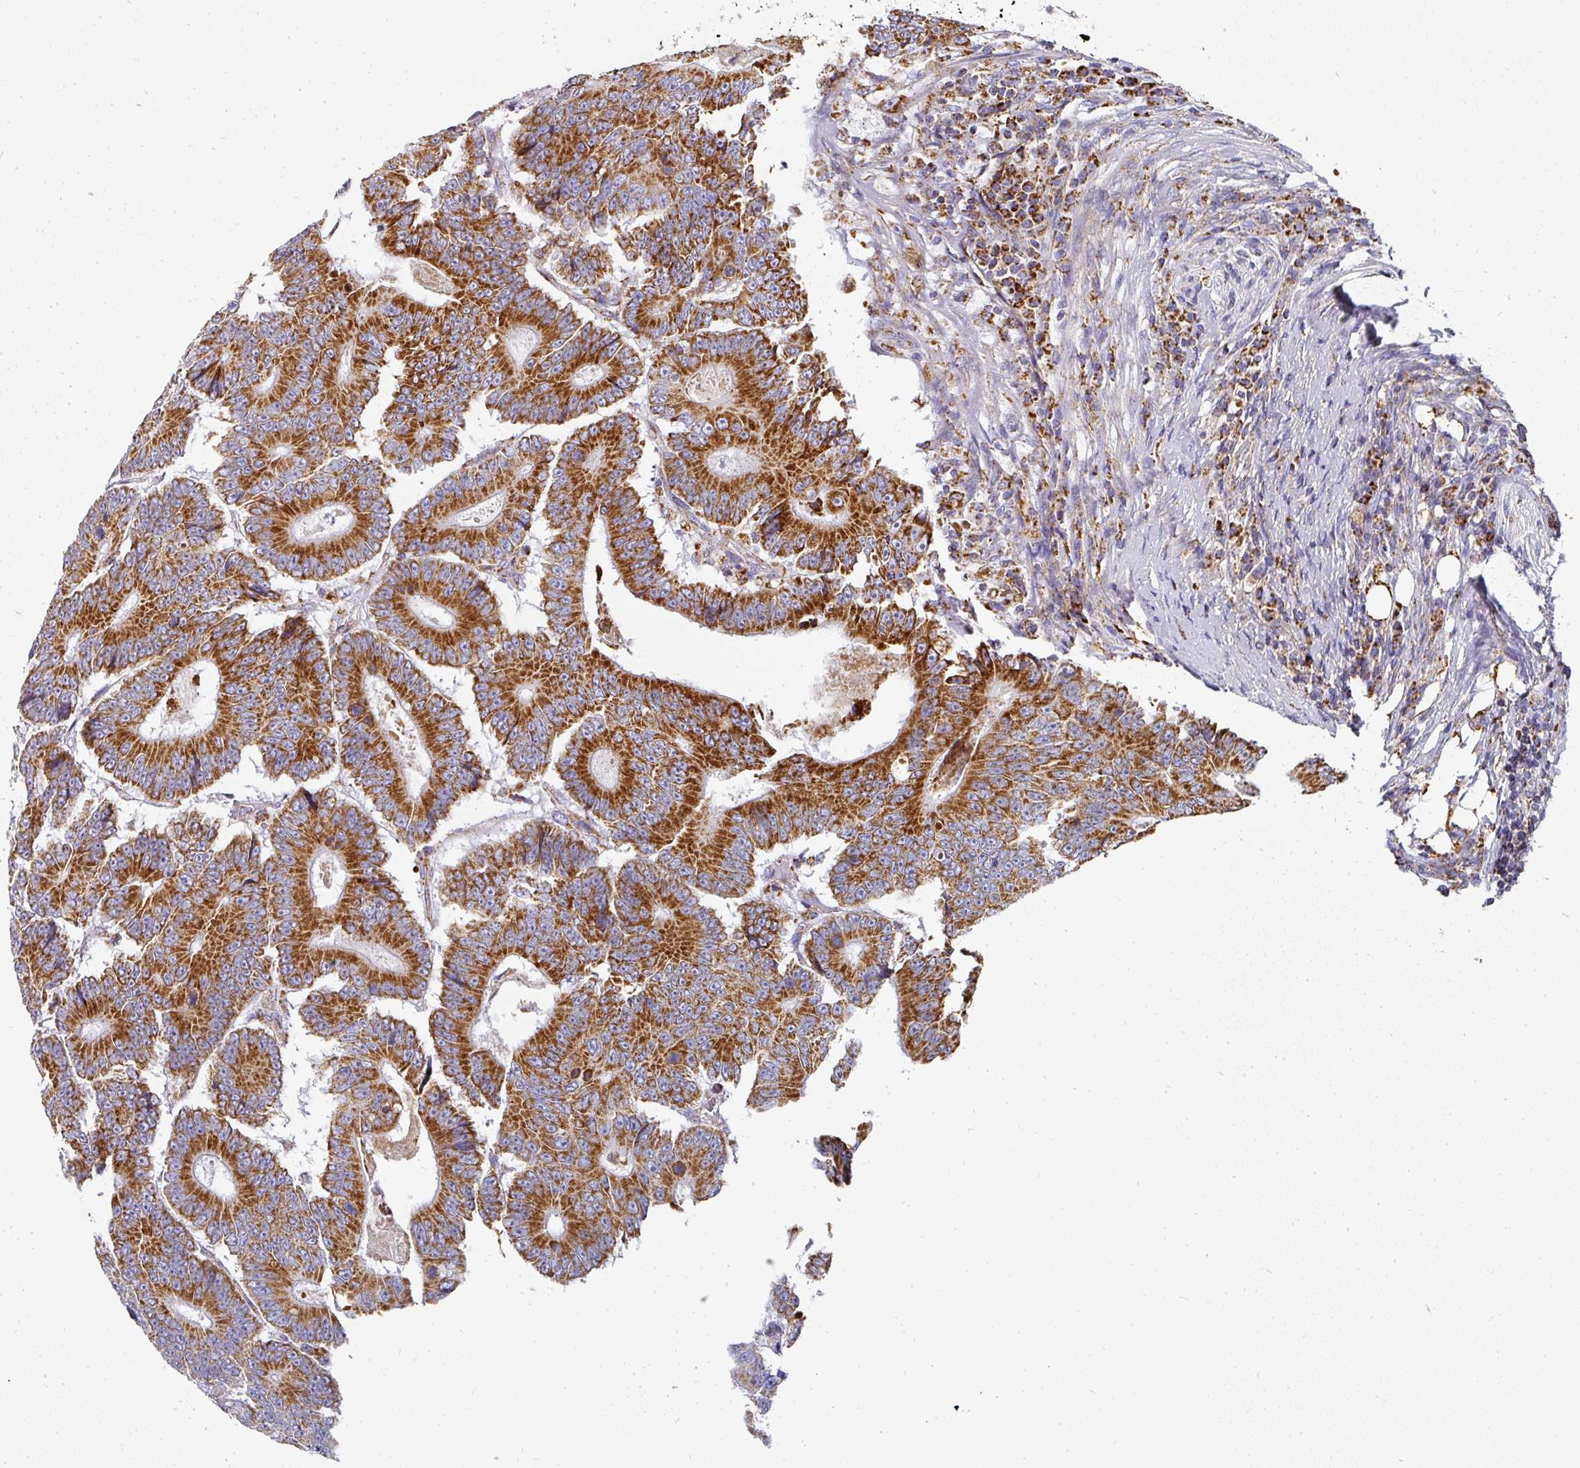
{"staining": {"intensity": "strong", "quantity": ">75%", "location": "cytoplasmic/membranous"}, "tissue": "colorectal cancer", "cell_type": "Tumor cells", "image_type": "cancer", "snomed": [{"axis": "morphology", "description": "Adenocarcinoma, NOS"}, {"axis": "topography", "description": "Colon"}], "caption": "Colorectal adenocarcinoma stained for a protein reveals strong cytoplasmic/membranous positivity in tumor cells. (Stains: DAB (3,3'-diaminobenzidine) in brown, nuclei in blue, Microscopy: brightfield microscopy at high magnification).", "gene": "UQCRFS1", "patient": {"sex": "male", "age": 83}}